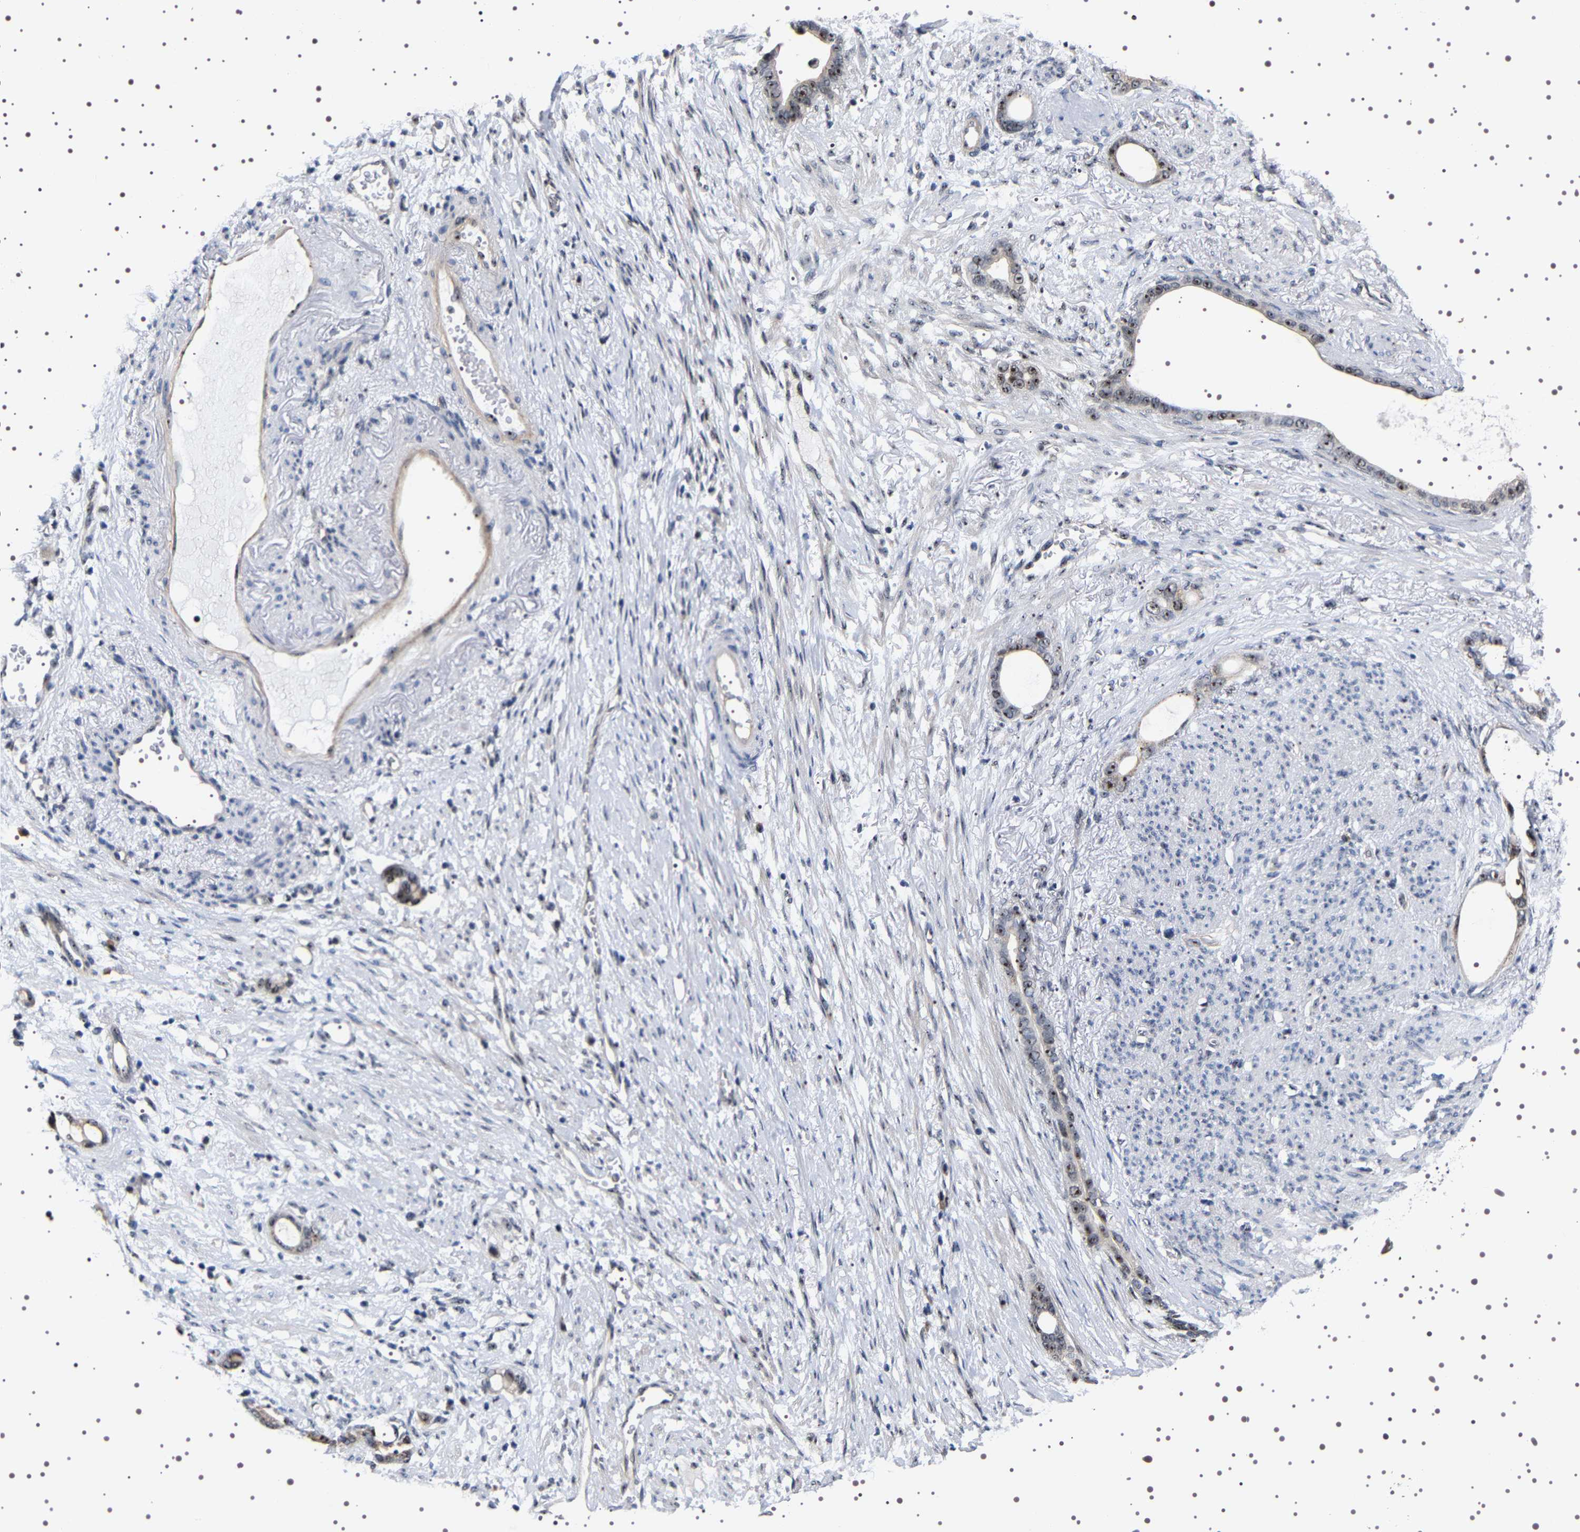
{"staining": {"intensity": "moderate", "quantity": ">75%", "location": "nuclear"}, "tissue": "stomach cancer", "cell_type": "Tumor cells", "image_type": "cancer", "snomed": [{"axis": "morphology", "description": "Adenocarcinoma, NOS"}, {"axis": "topography", "description": "Stomach"}], "caption": "Immunohistochemistry (DAB) staining of human stomach cancer exhibits moderate nuclear protein positivity in about >75% of tumor cells.", "gene": "GNL3", "patient": {"sex": "female", "age": 75}}